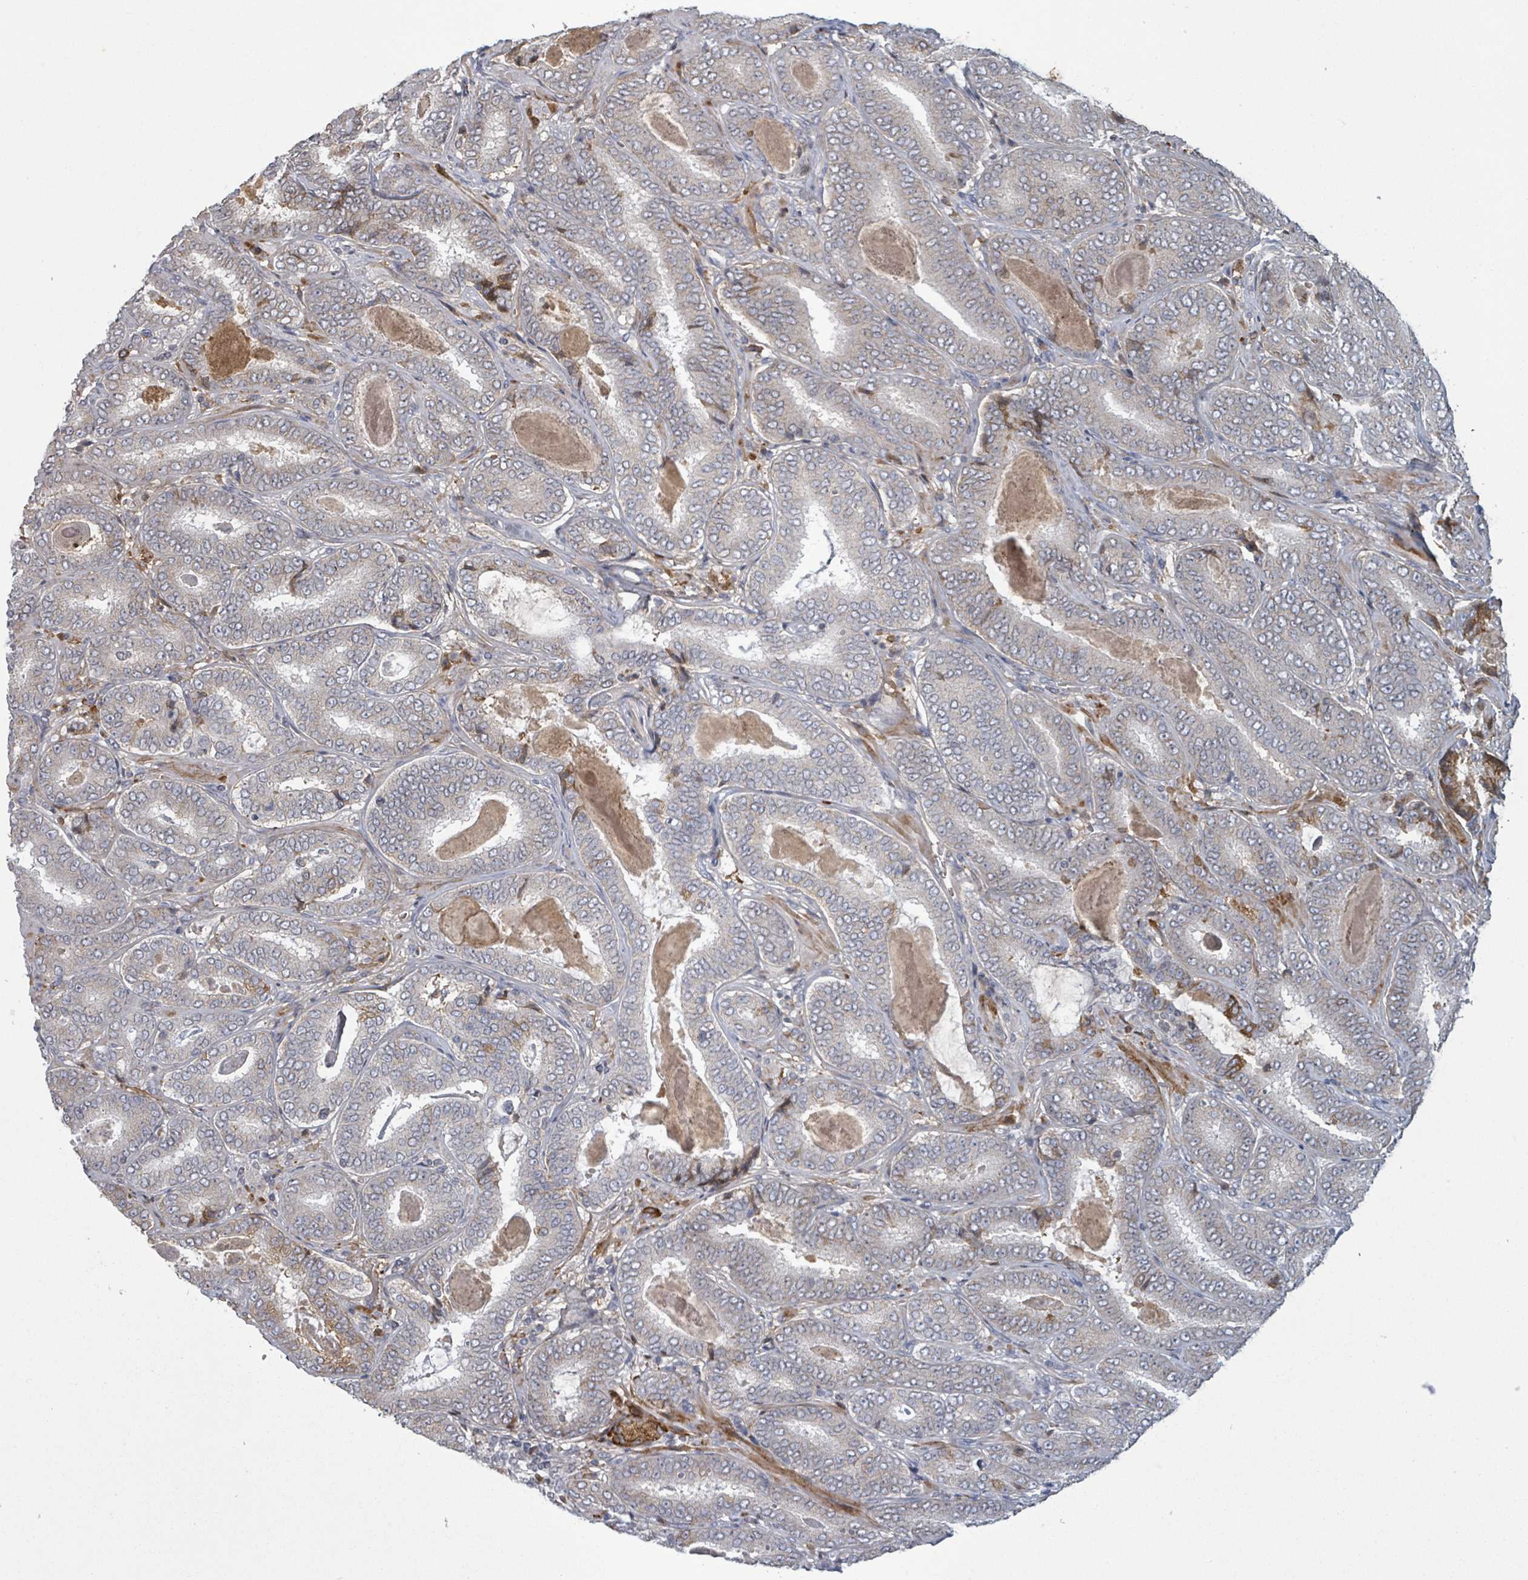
{"staining": {"intensity": "negative", "quantity": "none", "location": "none"}, "tissue": "prostate cancer", "cell_type": "Tumor cells", "image_type": "cancer", "snomed": [{"axis": "morphology", "description": "Adenocarcinoma, High grade"}, {"axis": "topography", "description": "Prostate"}], "caption": "Tumor cells are negative for protein expression in human prostate high-grade adenocarcinoma.", "gene": "GRM8", "patient": {"sex": "male", "age": 72}}